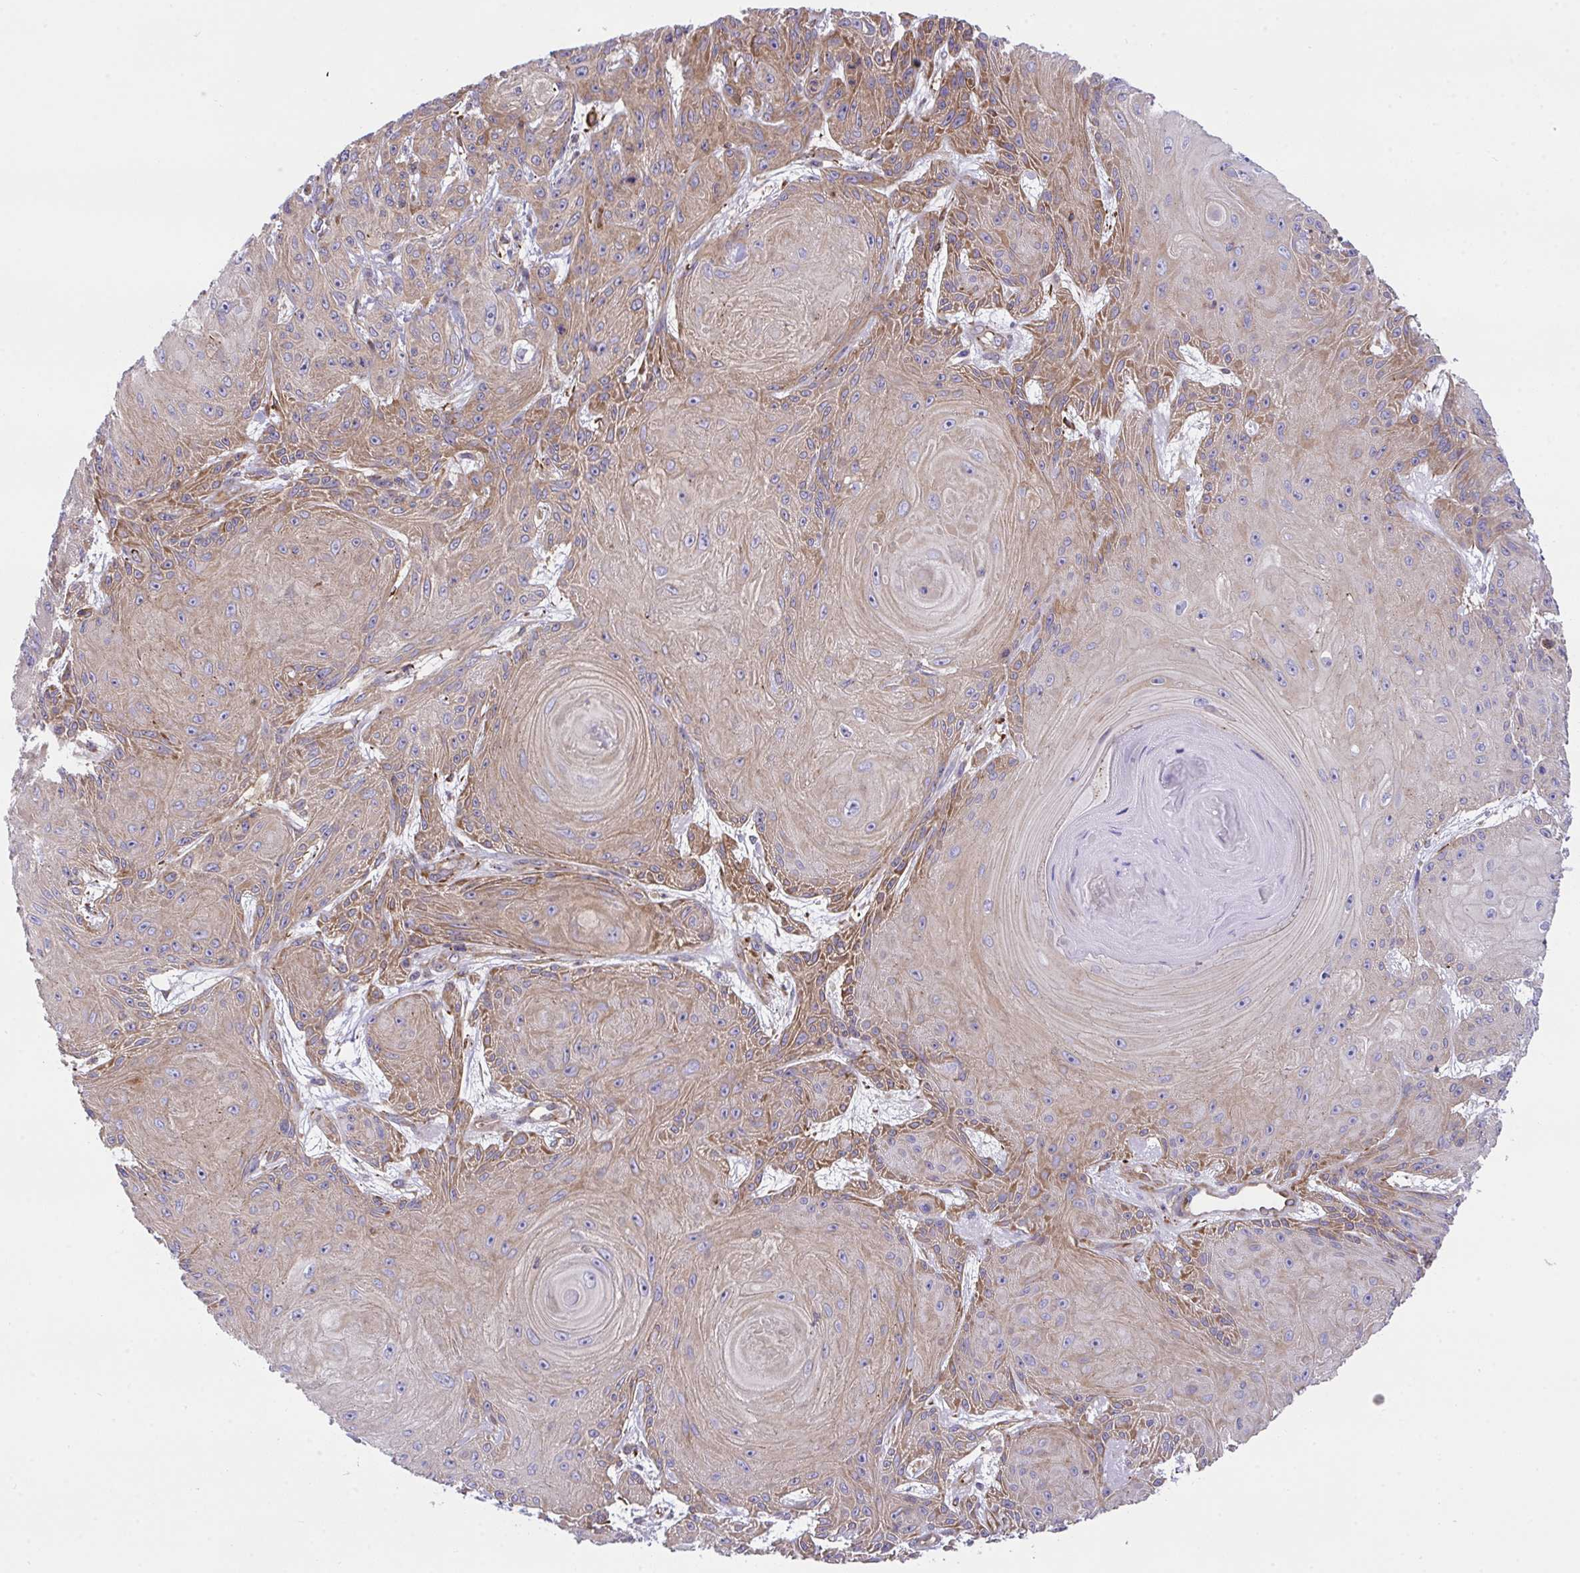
{"staining": {"intensity": "moderate", "quantity": ">75%", "location": "cytoplasmic/membranous"}, "tissue": "skin cancer", "cell_type": "Tumor cells", "image_type": "cancer", "snomed": [{"axis": "morphology", "description": "Squamous cell carcinoma, NOS"}, {"axis": "topography", "description": "Skin"}], "caption": "Human skin cancer stained for a protein (brown) reveals moderate cytoplasmic/membranous positive positivity in about >75% of tumor cells.", "gene": "PPIH", "patient": {"sex": "male", "age": 88}}